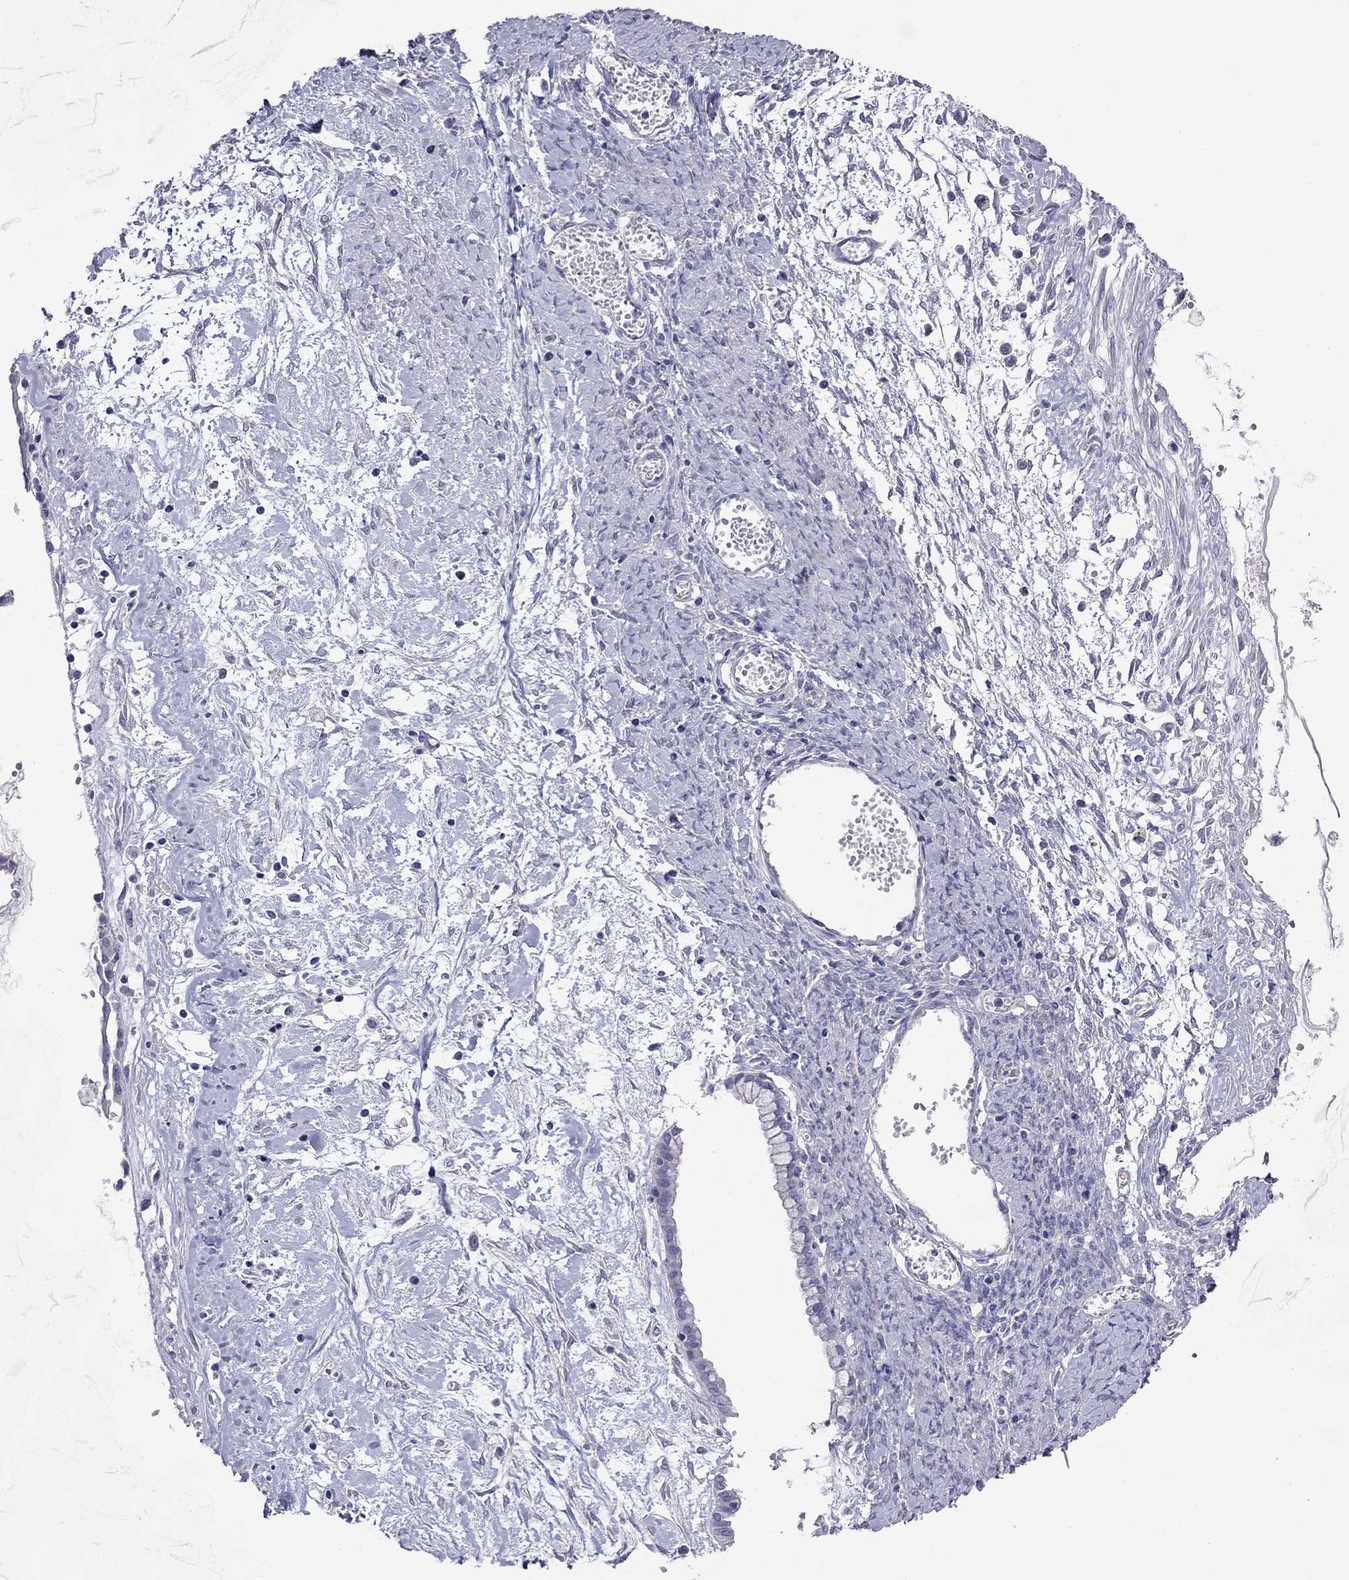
{"staining": {"intensity": "negative", "quantity": "none", "location": "none"}, "tissue": "ovarian cancer", "cell_type": "Tumor cells", "image_type": "cancer", "snomed": [{"axis": "morphology", "description": "Cystadenocarcinoma, mucinous, NOS"}, {"axis": "topography", "description": "Ovary"}], "caption": "Immunohistochemistry of ovarian cancer (mucinous cystadenocarcinoma) displays no expression in tumor cells. The staining is performed using DAB (3,3'-diaminobenzidine) brown chromogen with nuclei counter-stained in using hematoxylin.", "gene": "MGAT4C", "patient": {"sex": "female", "age": 67}}